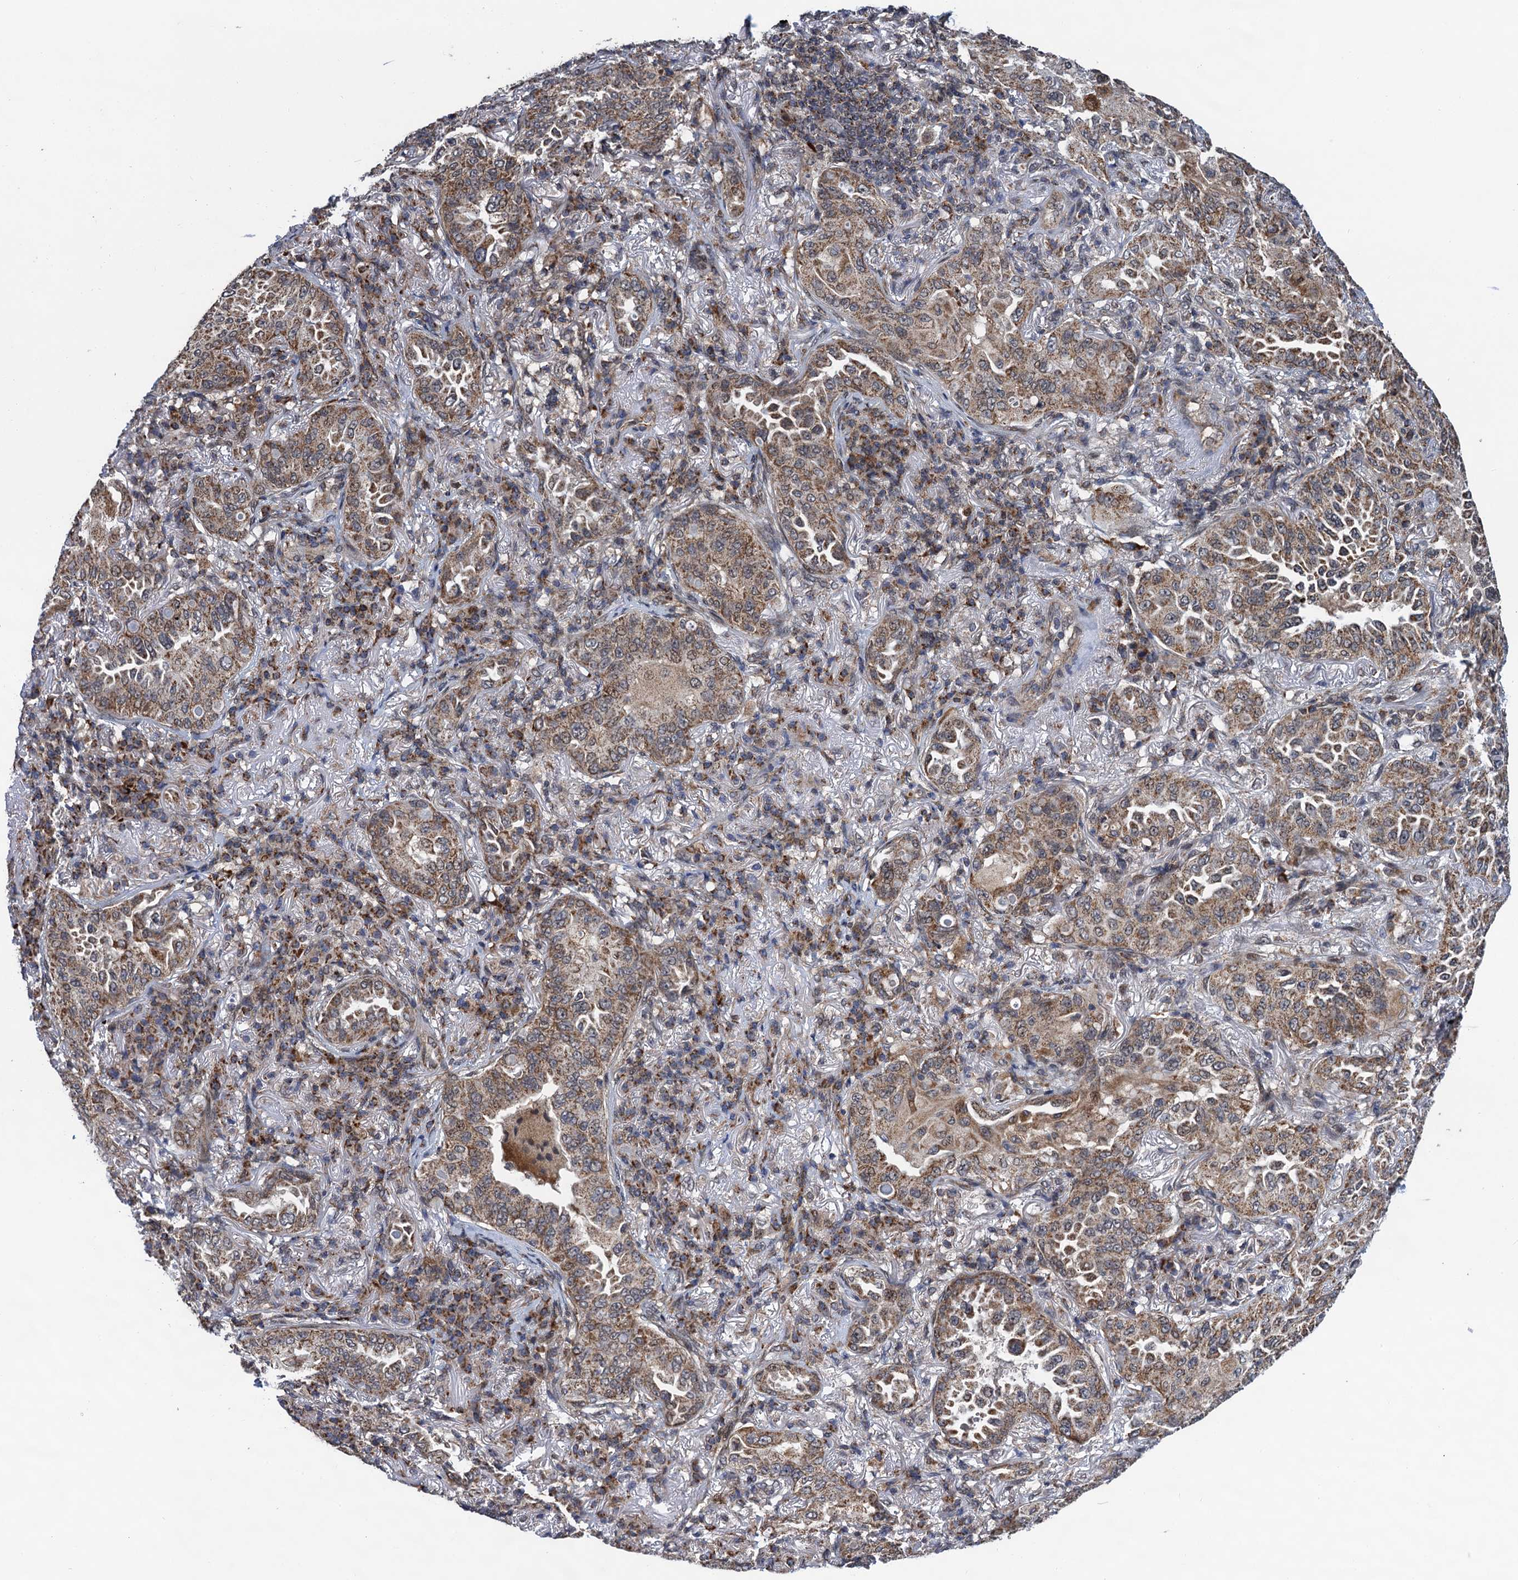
{"staining": {"intensity": "moderate", "quantity": ">75%", "location": "cytoplasmic/membranous"}, "tissue": "lung cancer", "cell_type": "Tumor cells", "image_type": "cancer", "snomed": [{"axis": "morphology", "description": "Adenocarcinoma, NOS"}, {"axis": "topography", "description": "Lung"}], "caption": "Immunohistochemical staining of lung cancer demonstrates moderate cytoplasmic/membranous protein expression in approximately >75% of tumor cells.", "gene": "CMPK2", "patient": {"sex": "female", "age": 69}}